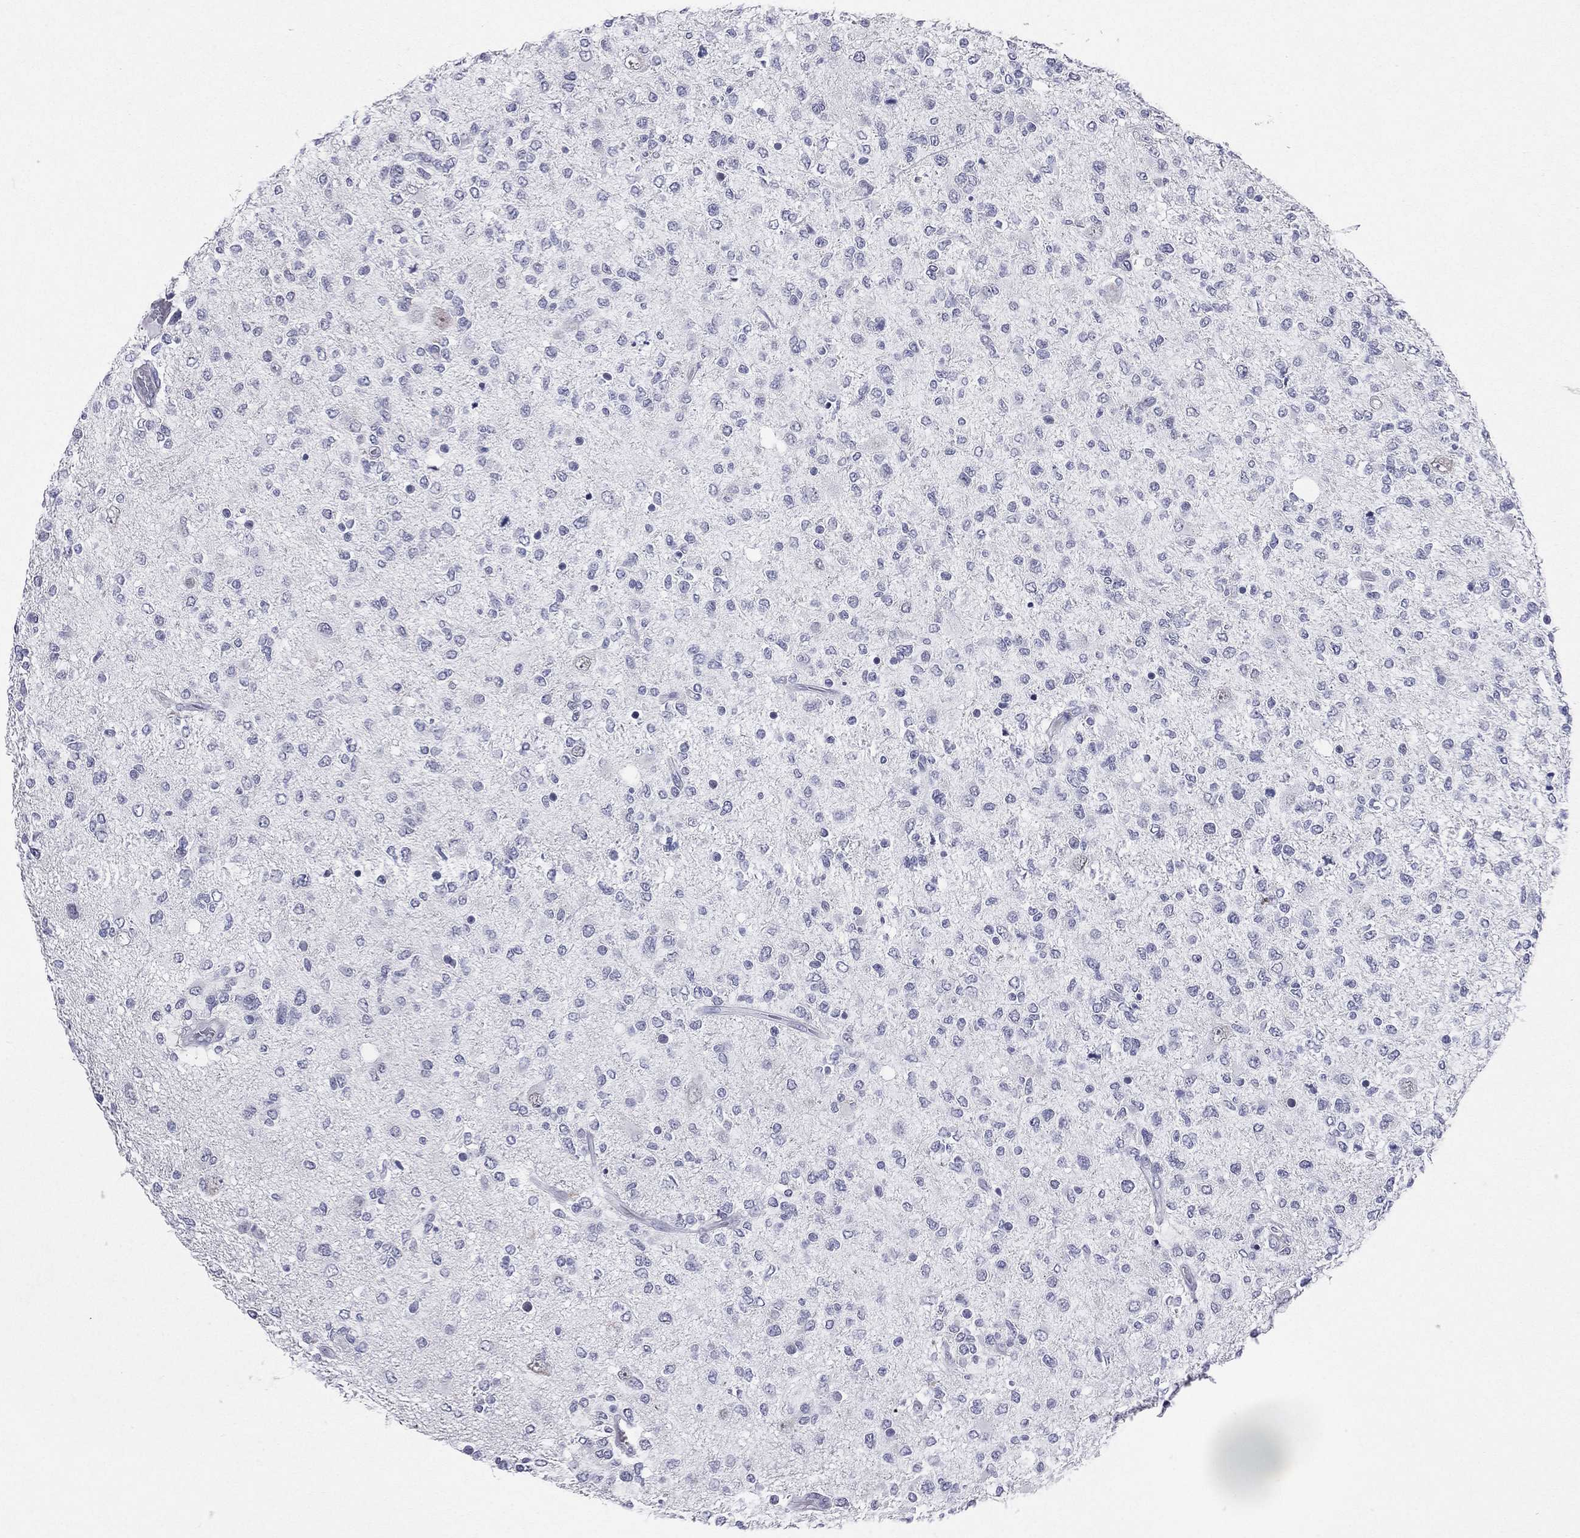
{"staining": {"intensity": "negative", "quantity": "none", "location": "none"}, "tissue": "glioma", "cell_type": "Tumor cells", "image_type": "cancer", "snomed": [{"axis": "morphology", "description": "Glioma, malignant, High grade"}, {"axis": "topography", "description": "Cerebral cortex"}], "caption": "A high-resolution image shows immunohistochemistry staining of glioma, which reveals no significant staining in tumor cells. The staining was performed using DAB (3,3'-diaminobenzidine) to visualize the protein expression in brown, while the nuclei were stained in blue with hematoxylin (Magnification: 20x).", "gene": "HLA-DOA", "patient": {"sex": "male", "age": 70}}